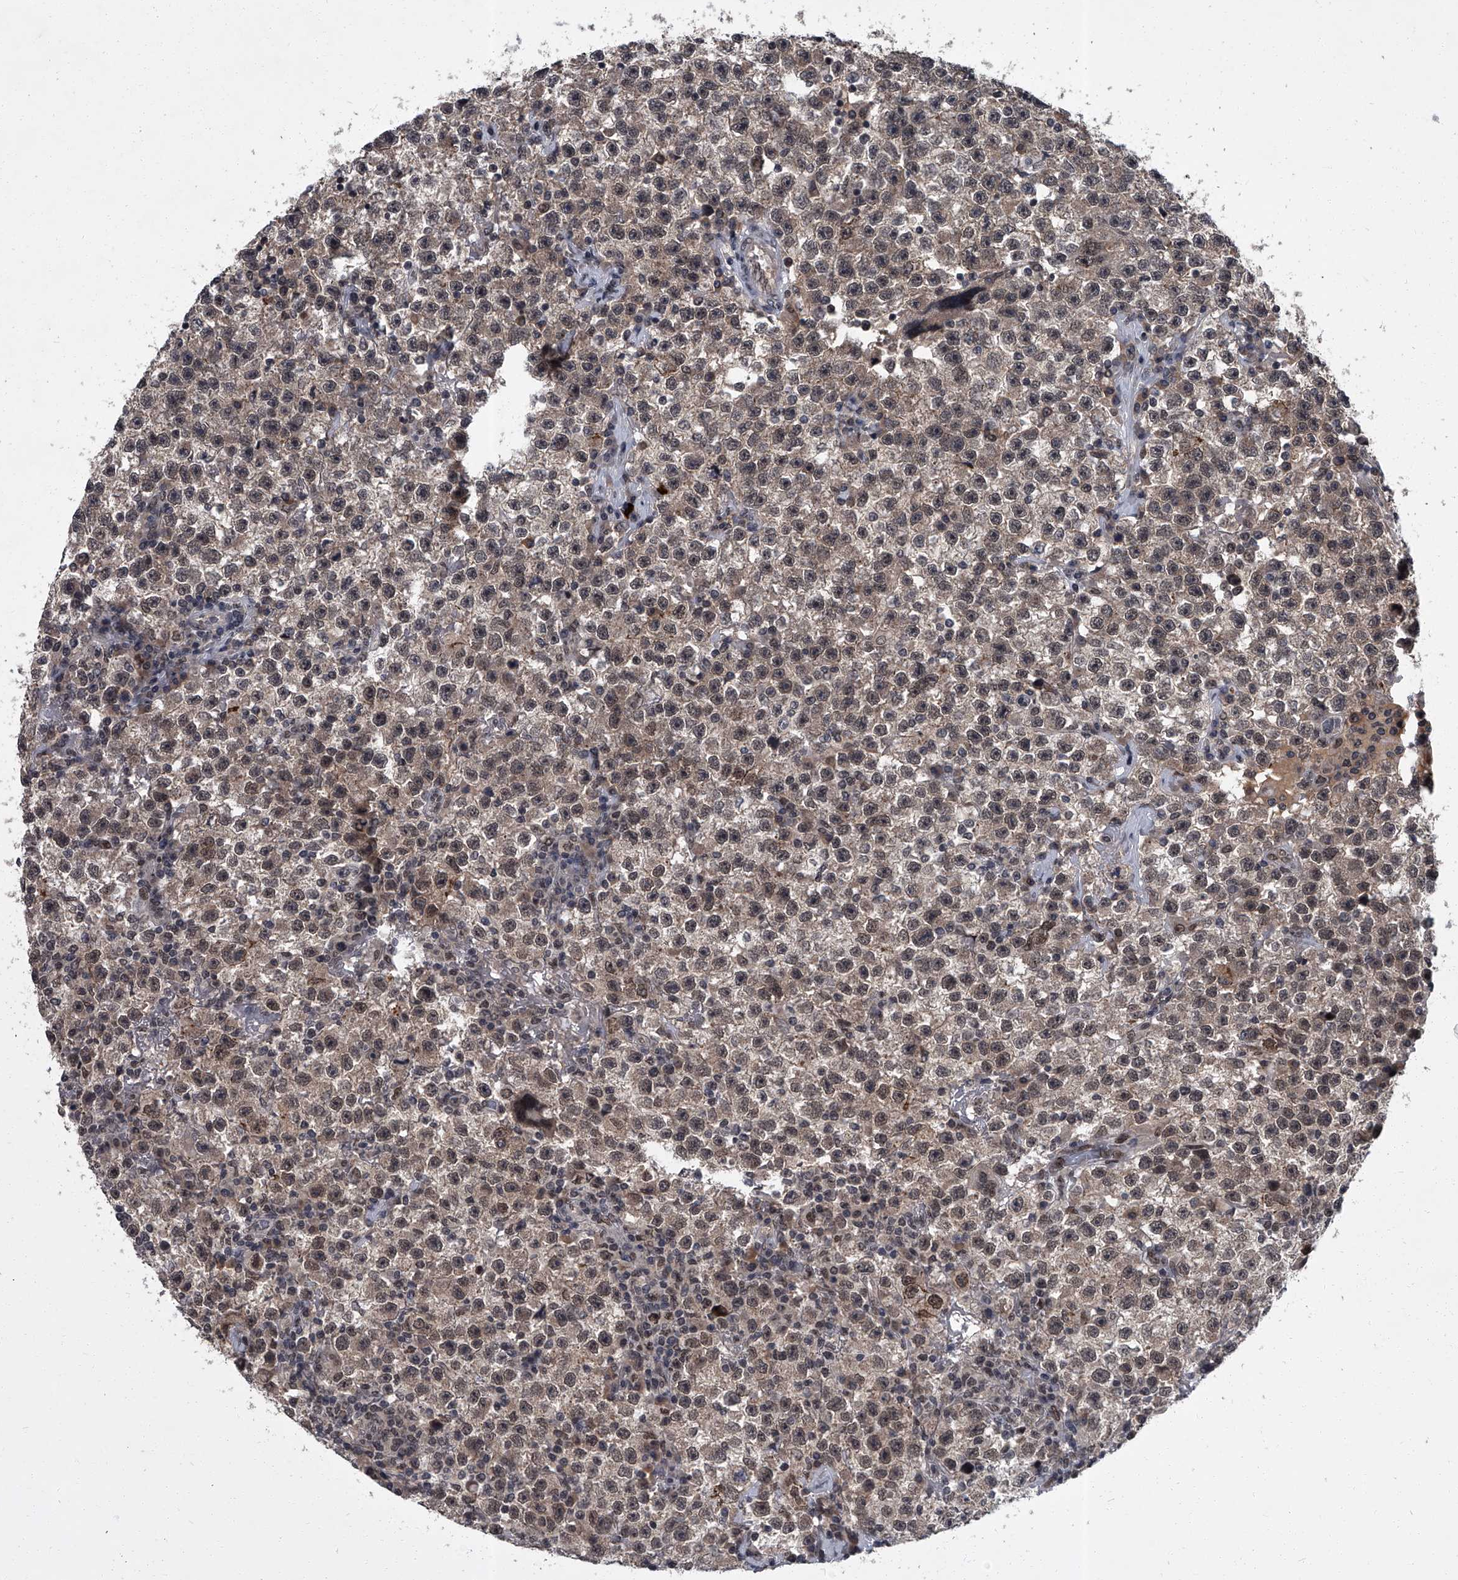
{"staining": {"intensity": "weak", "quantity": ">75%", "location": "nuclear"}, "tissue": "testis cancer", "cell_type": "Tumor cells", "image_type": "cancer", "snomed": [{"axis": "morphology", "description": "Seminoma, NOS"}, {"axis": "topography", "description": "Testis"}], "caption": "Protein staining reveals weak nuclear expression in approximately >75% of tumor cells in testis cancer (seminoma).", "gene": "ZNF518B", "patient": {"sex": "male", "age": 22}}